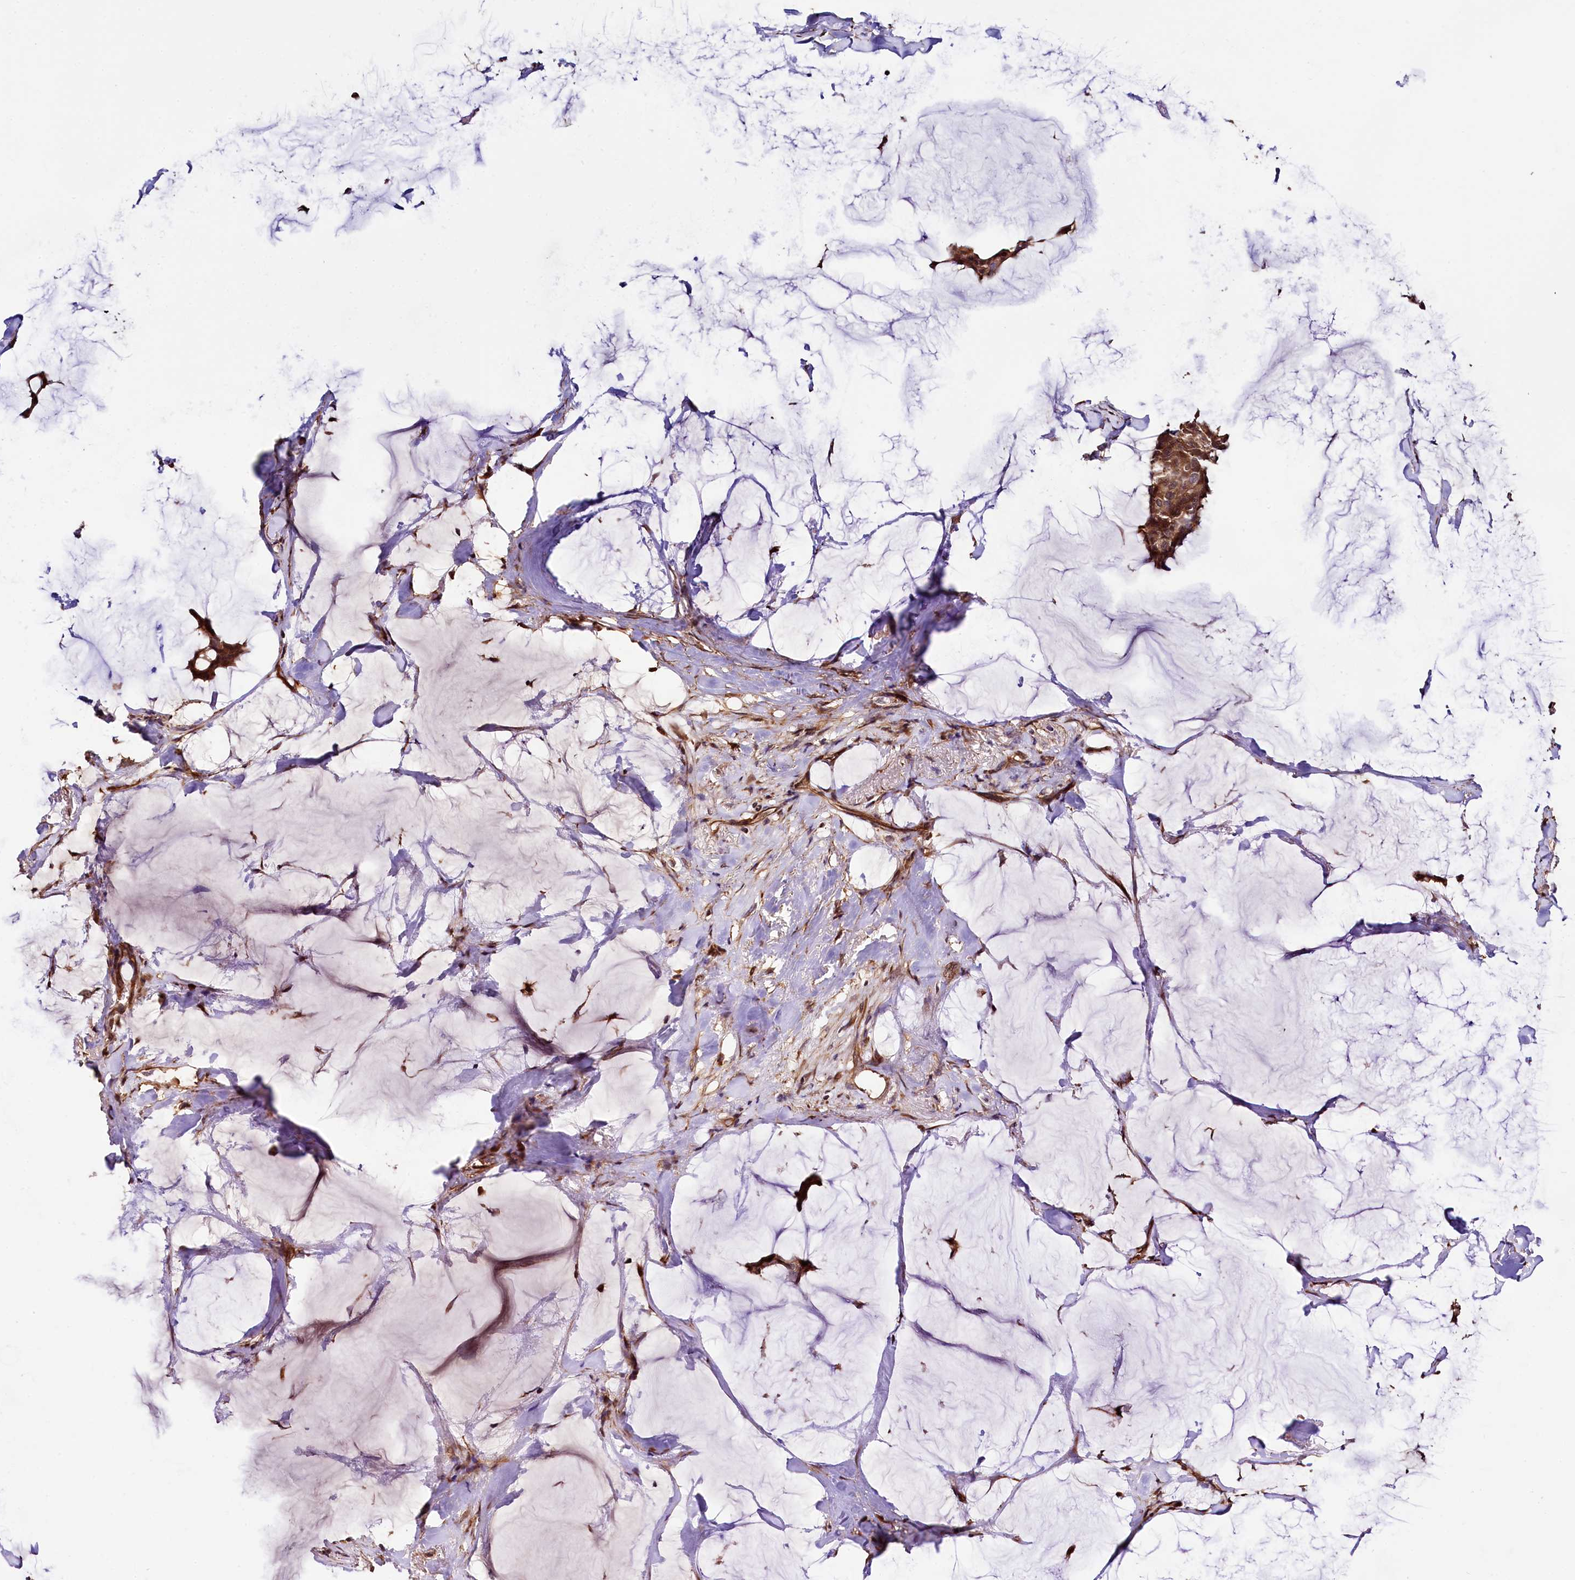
{"staining": {"intensity": "strong", "quantity": ">75%", "location": "cytoplasmic/membranous"}, "tissue": "breast cancer", "cell_type": "Tumor cells", "image_type": "cancer", "snomed": [{"axis": "morphology", "description": "Duct carcinoma"}, {"axis": "topography", "description": "Breast"}], "caption": "A high-resolution image shows immunohistochemistry staining of breast cancer, which reveals strong cytoplasmic/membranous staining in about >75% of tumor cells.", "gene": "TBCEL", "patient": {"sex": "female", "age": 93}}